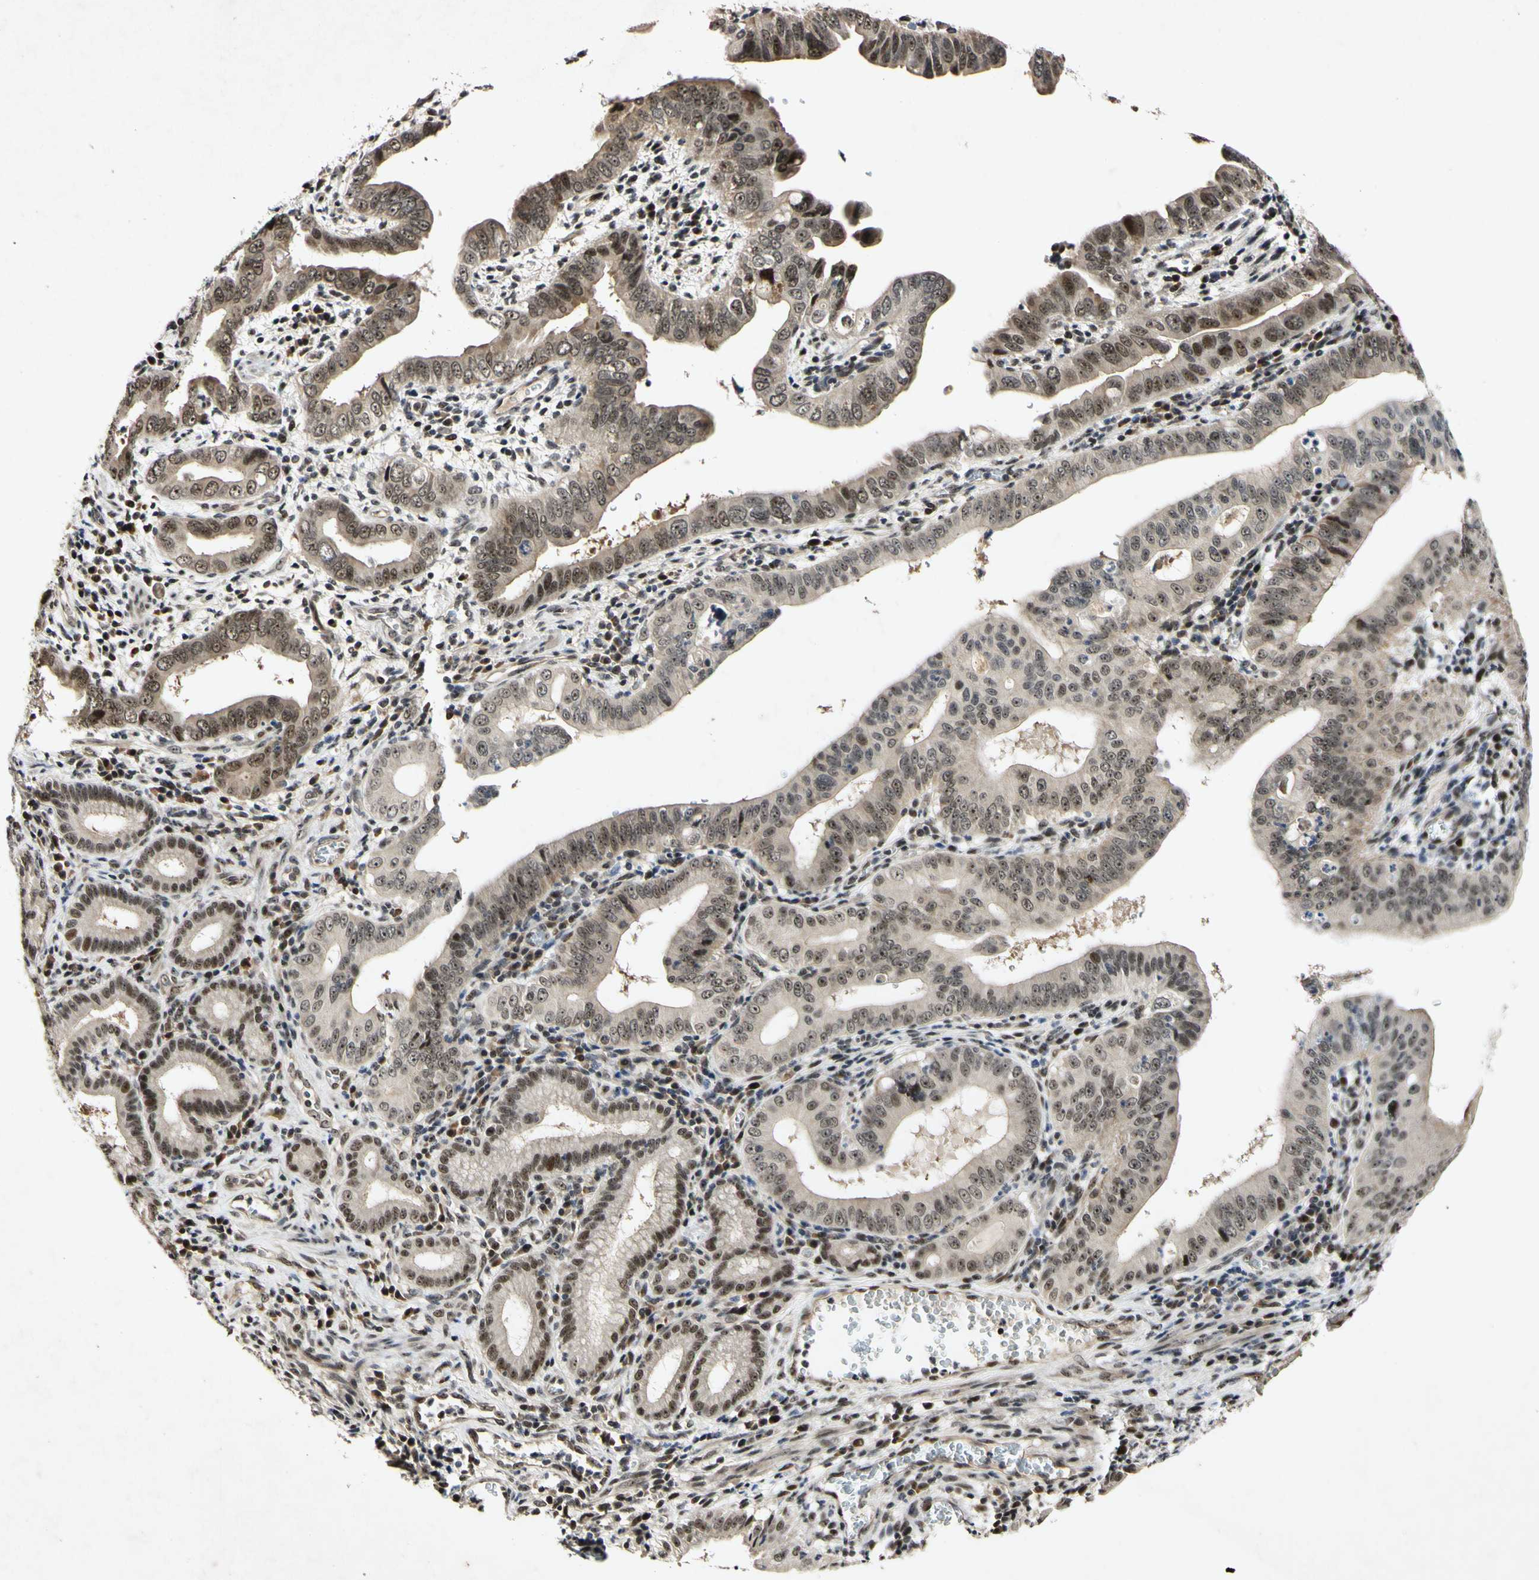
{"staining": {"intensity": "moderate", "quantity": ">75%", "location": "cytoplasmic/membranous,nuclear"}, "tissue": "pancreatic cancer", "cell_type": "Tumor cells", "image_type": "cancer", "snomed": [{"axis": "morphology", "description": "Normal tissue, NOS"}, {"axis": "topography", "description": "Lymph node"}], "caption": "Moderate cytoplasmic/membranous and nuclear staining for a protein is identified in about >75% of tumor cells of pancreatic cancer using IHC.", "gene": "POLR2F", "patient": {"sex": "male", "age": 50}}